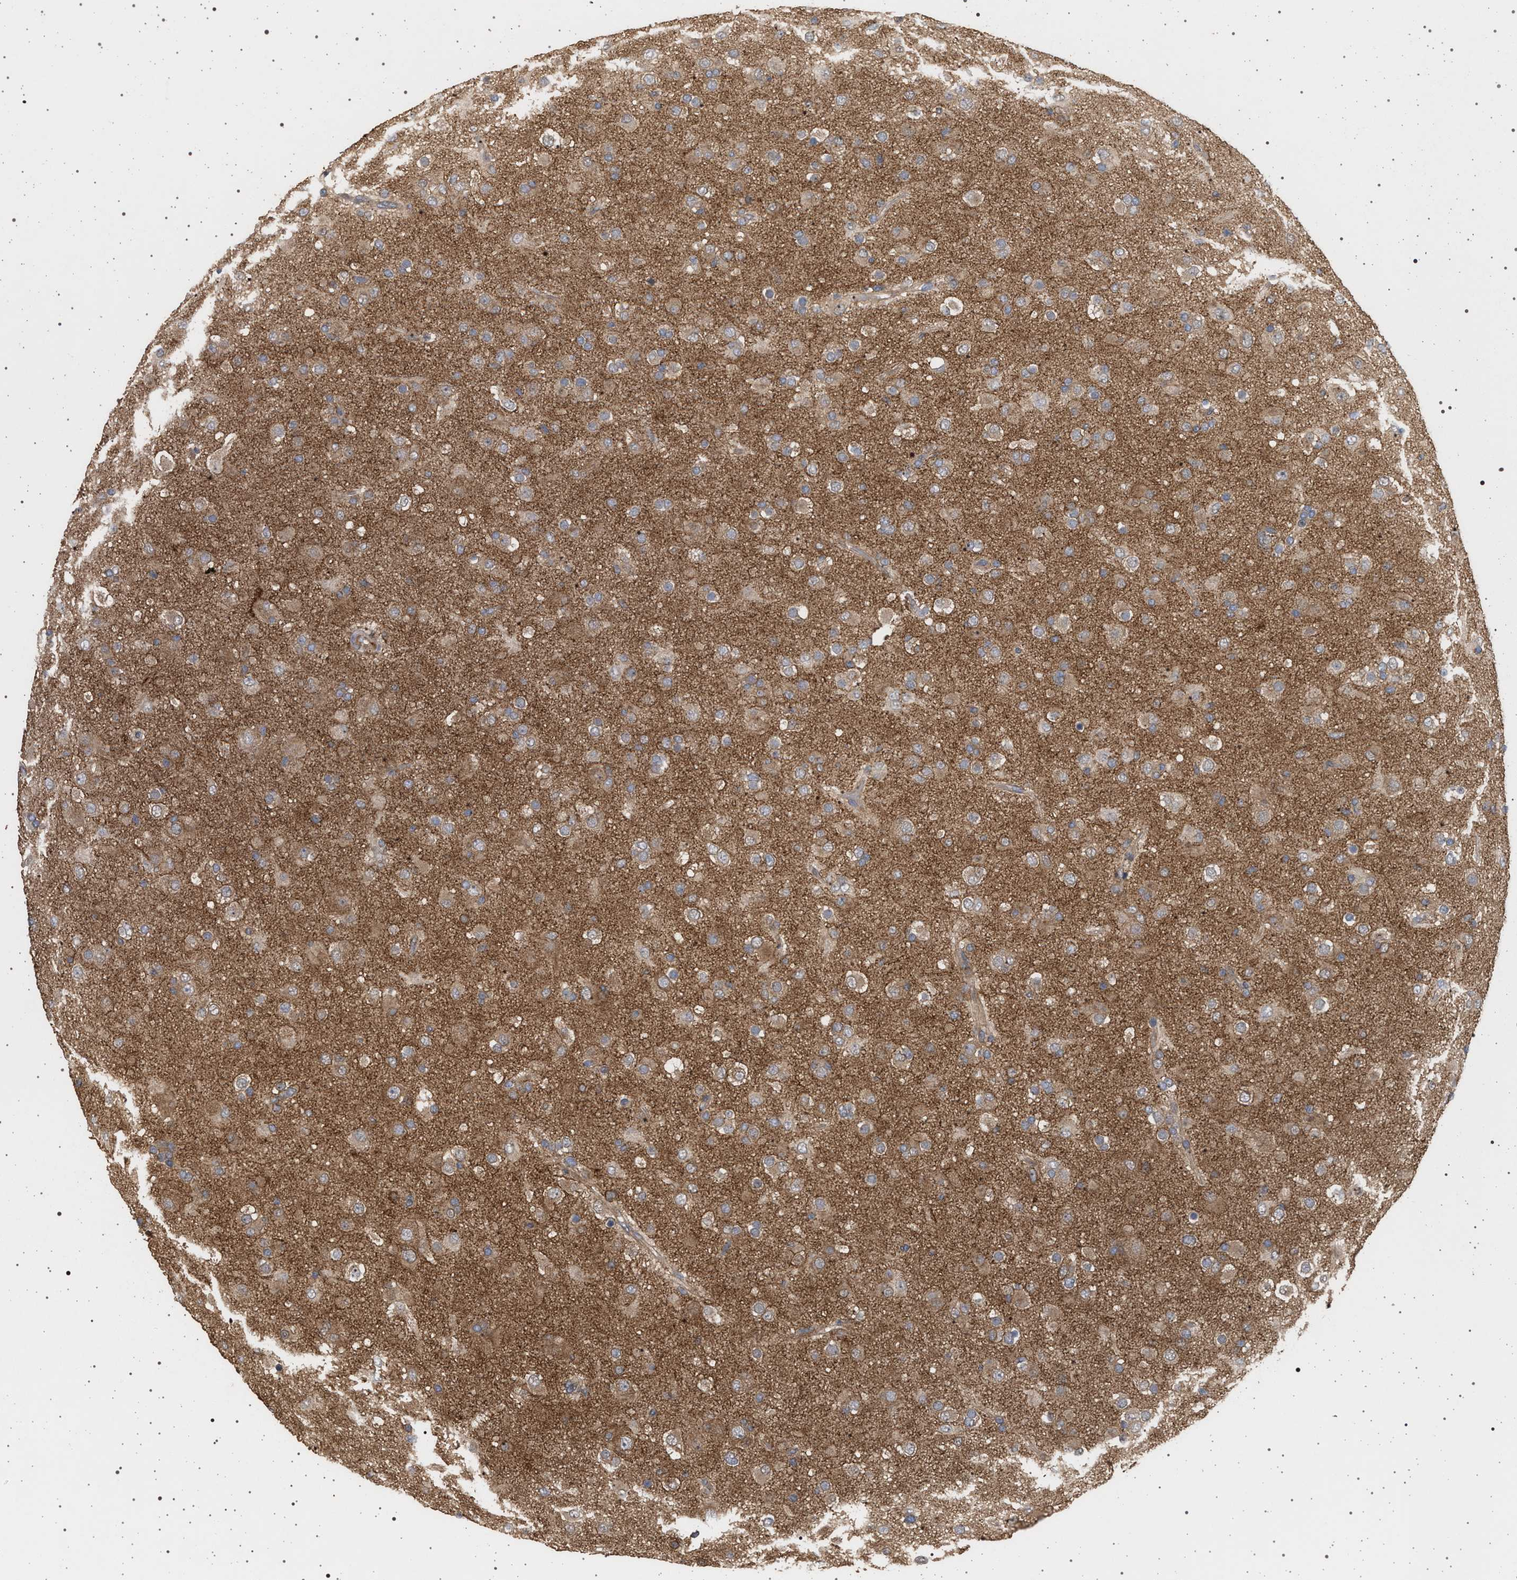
{"staining": {"intensity": "weak", "quantity": ">75%", "location": "cytoplasmic/membranous"}, "tissue": "glioma", "cell_type": "Tumor cells", "image_type": "cancer", "snomed": [{"axis": "morphology", "description": "Glioma, malignant, Low grade"}, {"axis": "topography", "description": "Brain"}], "caption": "Protein expression analysis of human malignant low-grade glioma reveals weak cytoplasmic/membranous expression in about >75% of tumor cells. The staining was performed using DAB (3,3'-diaminobenzidine), with brown indicating positive protein expression. Nuclei are stained blue with hematoxylin.", "gene": "IFT20", "patient": {"sex": "male", "age": 65}}